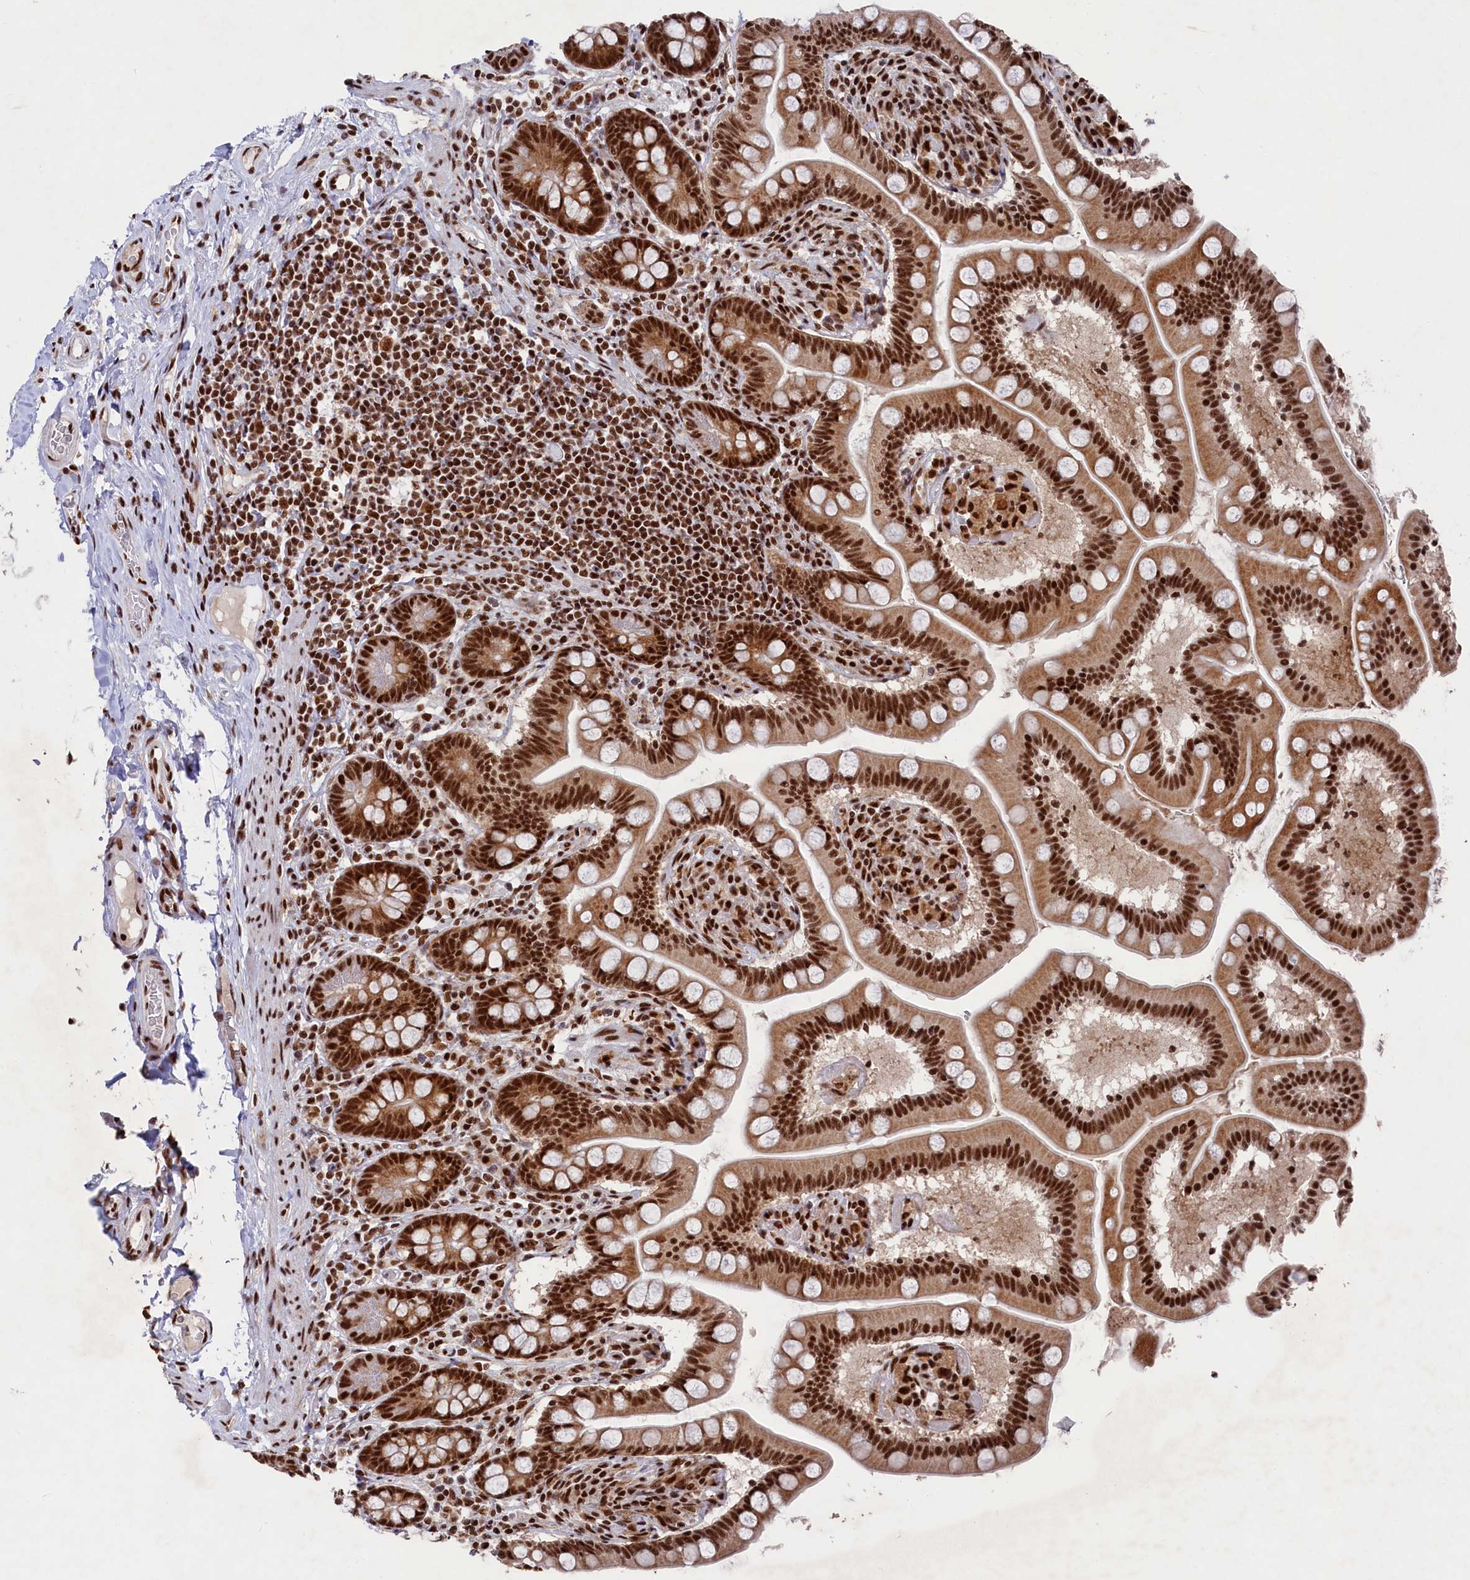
{"staining": {"intensity": "strong", "quantity": ">75%", "location": "nuclear"}, "tissue": "small intestine", "cell_type": "Glandular cells", "image_type": "normal", "snomed": [{"axis": "morphology", "description": "Normal tissue, NOS"}, {"axis": "topography", "description": "Small intestine"}], "caption": "Human small intestine stained for a protein (brown) exhibits strong nuclear positive positivity in about >75% of glandular cells.", "gene": "PRPF31", "patient": {"sex": "female", "age": 64}}